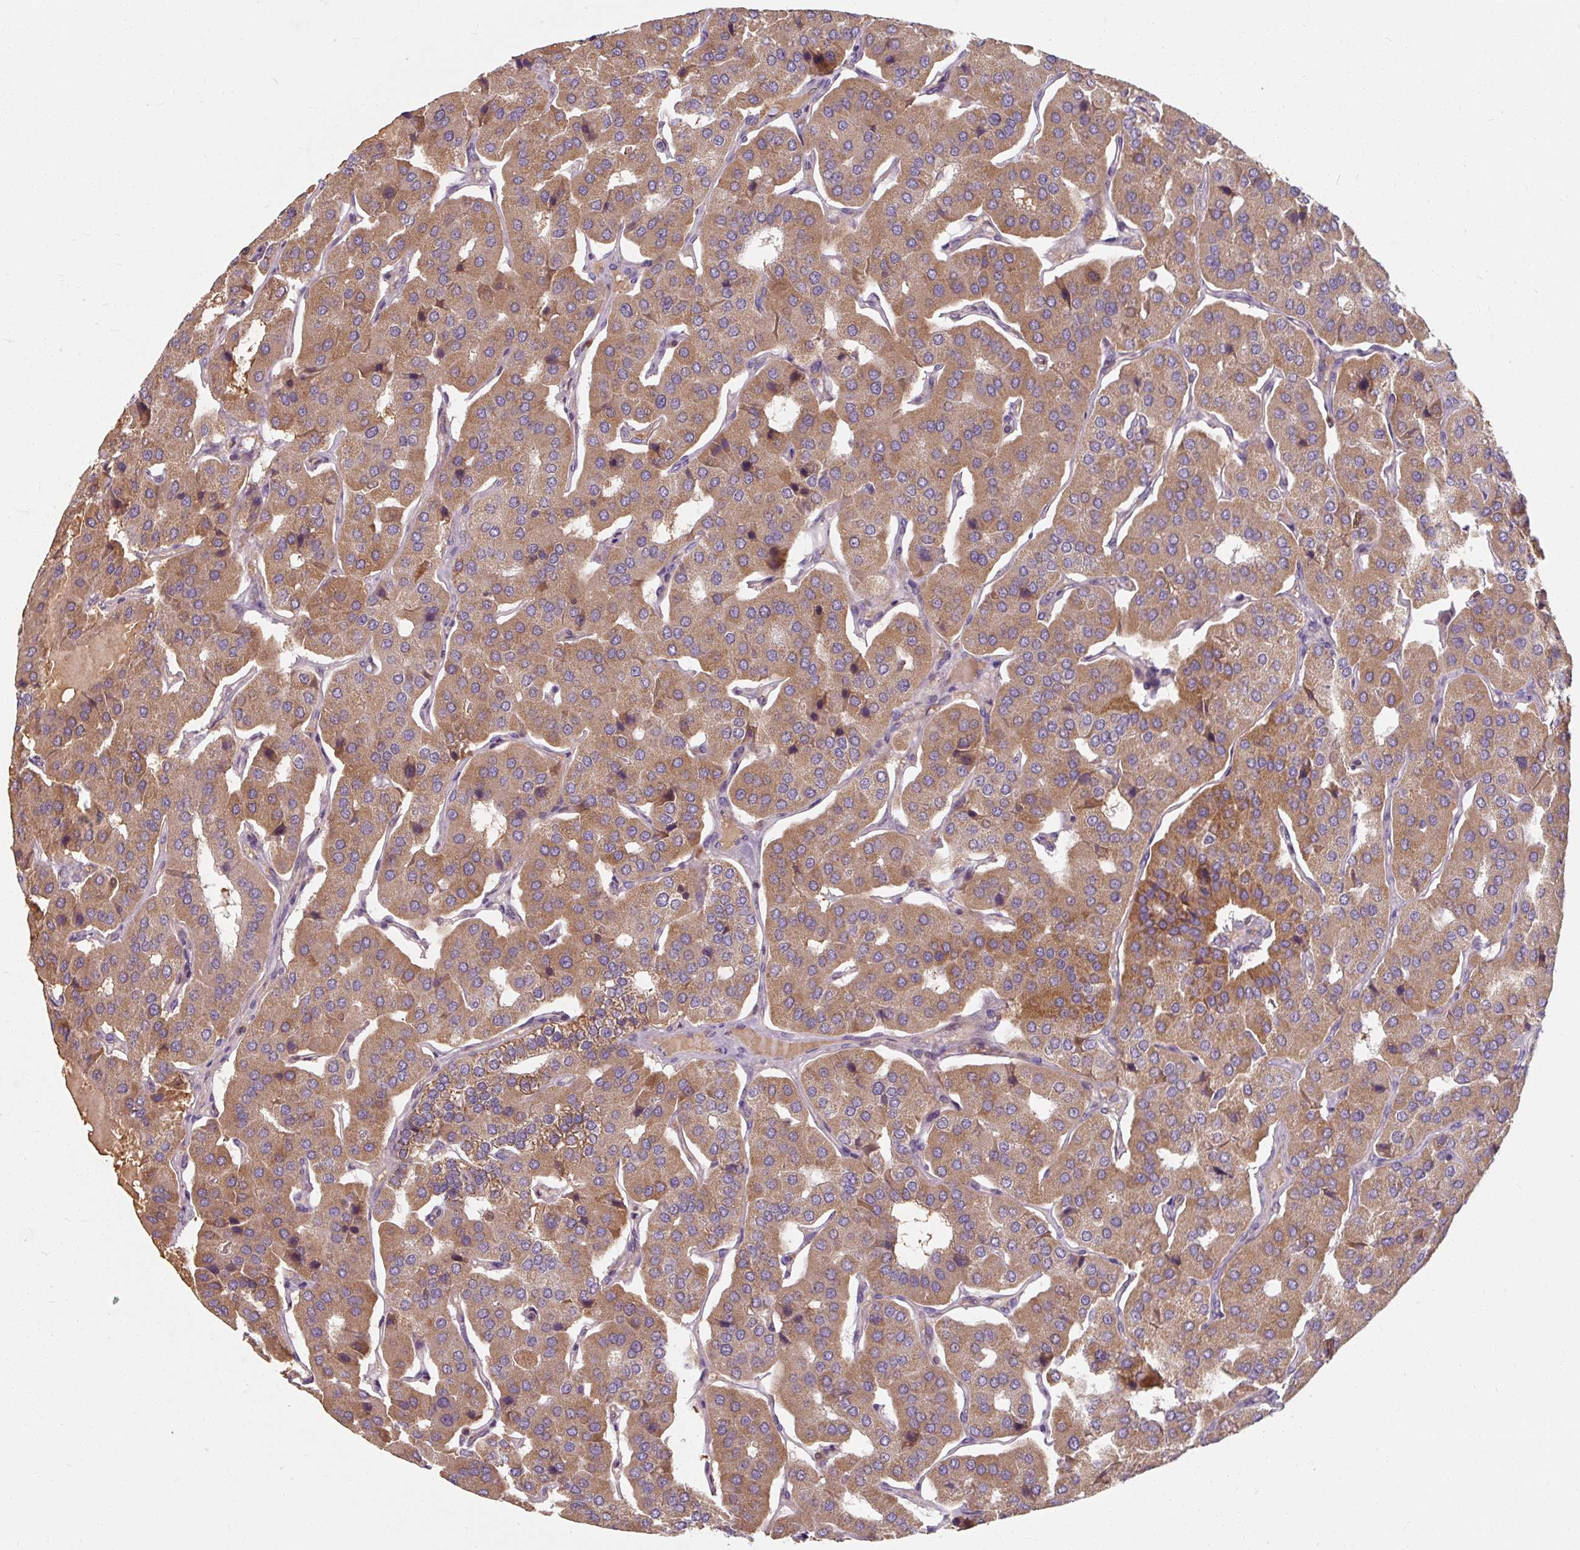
{"staining": {"intensity": "moderate", "quantity": ">75%", "location": "cytoplasmic/membranous"}, "tissue": "parathyroid gland", "cell_type": "Glandular cells", "image_type": "normal", "snomed": [{"axis": "morphology", "description": "Normal tissue, NOS"}, {"axis": "morphology", "description": "Adenoma, NOS"}, {"axis": "topography", "description": "Parathyroid gland"}], "caption": "DAB (3,3'-diaminobenzidine) immunohistochemical staining of unremarkable parathyroid gland reveals moderate cytoplasmic/membranous protein staining in about >75% of glandular cells.", "gene": "TSEN54", "patient": {"sex": "female", "age": 86}}